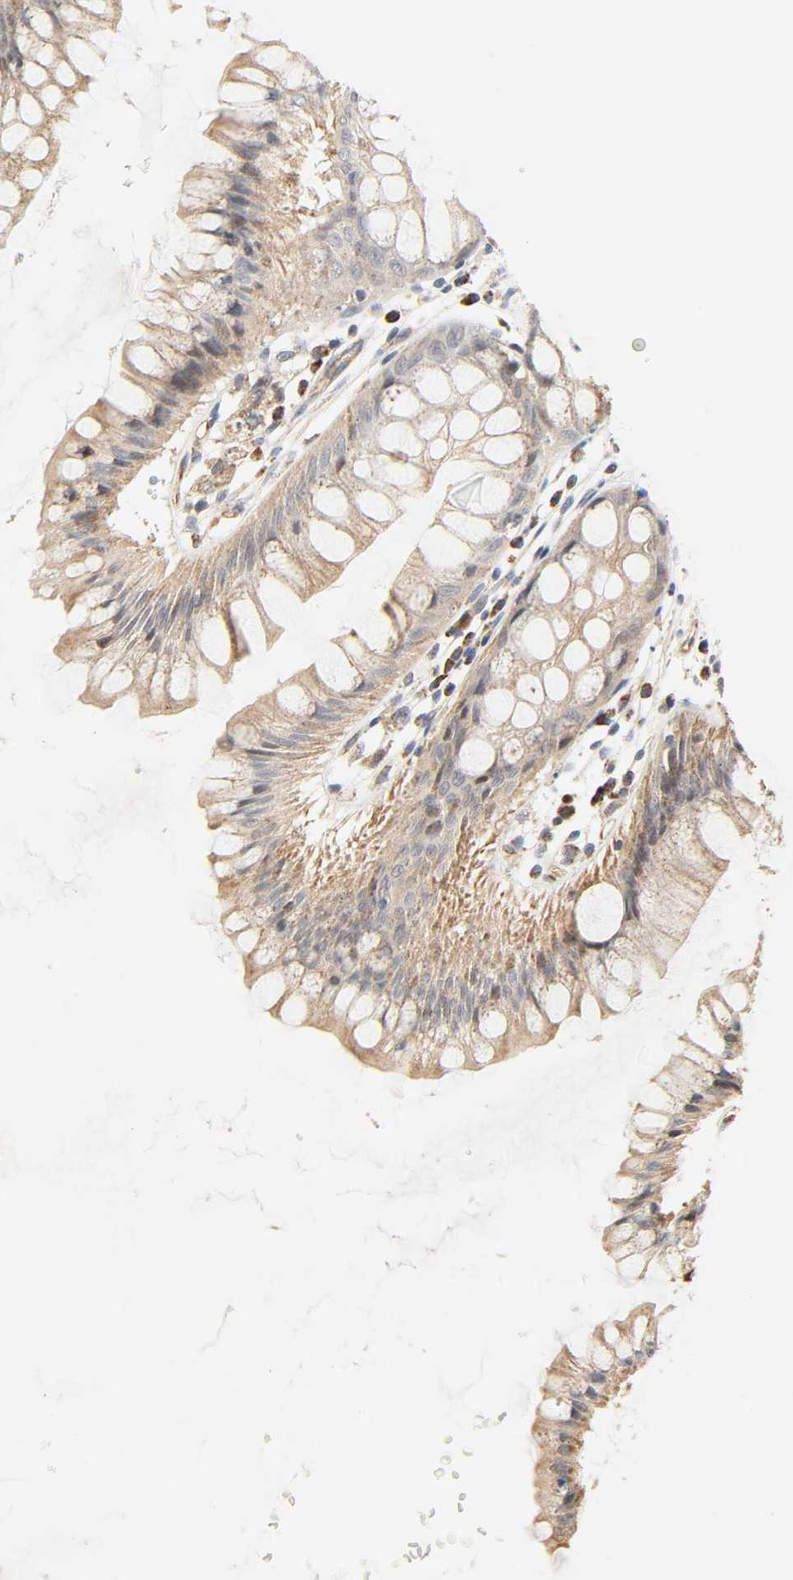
{"staining": {"intensity": "moderate", "quantity": ">75%", "location": "cytoplasmic/membranous"}, "tissue": "rectum", "cell_type": "Glandular cells", "image_type": "normal", "snomed": [{"axis": "morphology", "description": "Normal tissue, NOS"}, {"axis": "morphology", "description": "Adenocarcinoma, NOS"}, {"axis": "topography", "description": "Rectum"}], "caption": "A medium amount of moderate cytoplasmic/membranous staining is appreciated in about >75% of glandular cells in unremarkable rectum. (Stains: DAB (3,3'-diaminobenzidine) in brown, nuclei in blue, Microscopy: brightfield microscopy at high magnification).", "gene": "ZMAT5", "patient": {"sex": "female", "age": 65}}